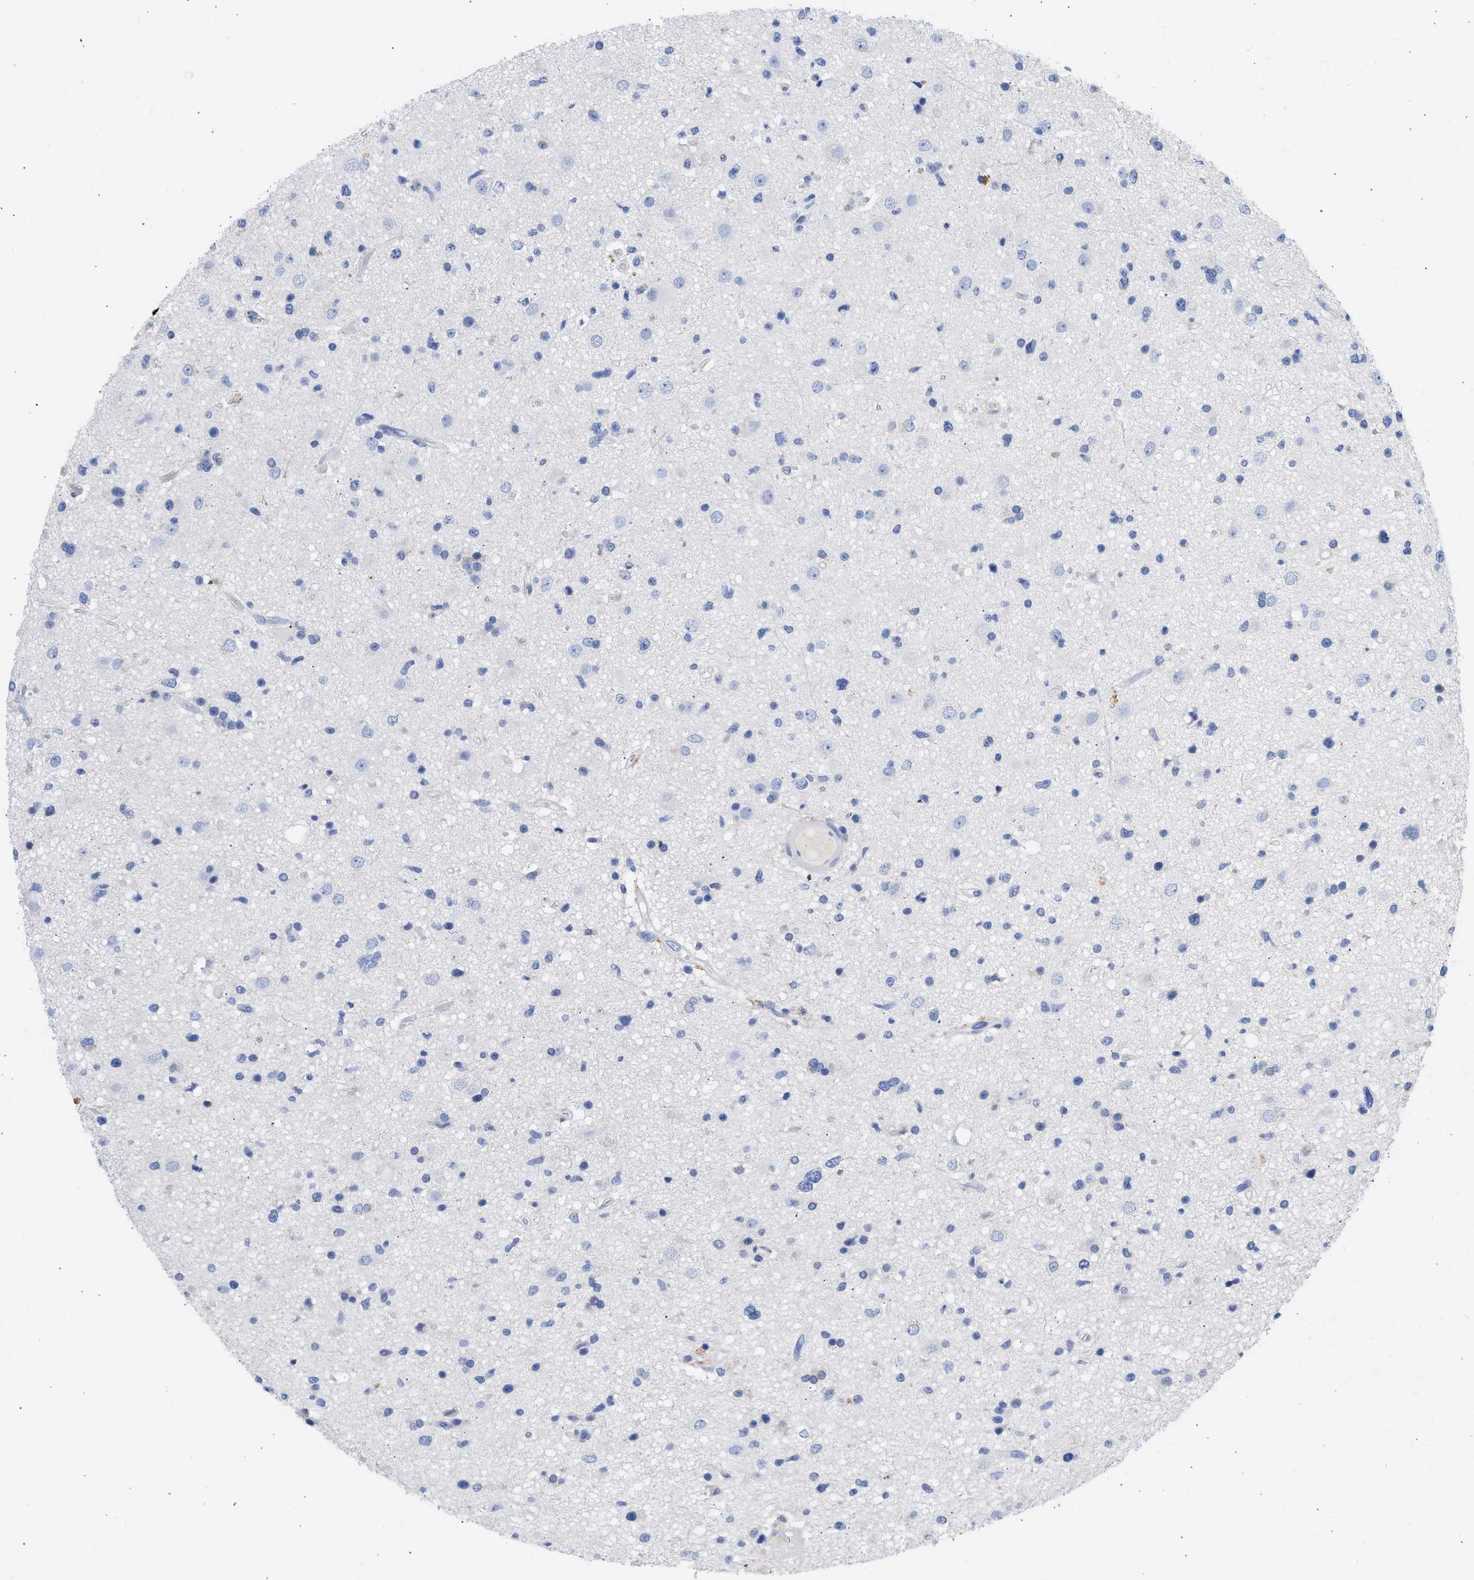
{"staining": {"intensity": "negative", "quantity": "none", "location": "none"}, "tissue": "glioma", "cell_type": "Tumor cells", "image_type": "cancer", "snomed": [{"axis": "morphology", "description": "Glioma, malignant, High grade"}, {"axis": "topography", "description": "Brain"}], "caption": "Immunohistochemistry photomicrograph of human high-grade glioma (malignant) stained for a protein (brown), which shows no positivity in tumor cells.", "gene": "RSPH1", "patient": {"sex": "male", "age": 33}}